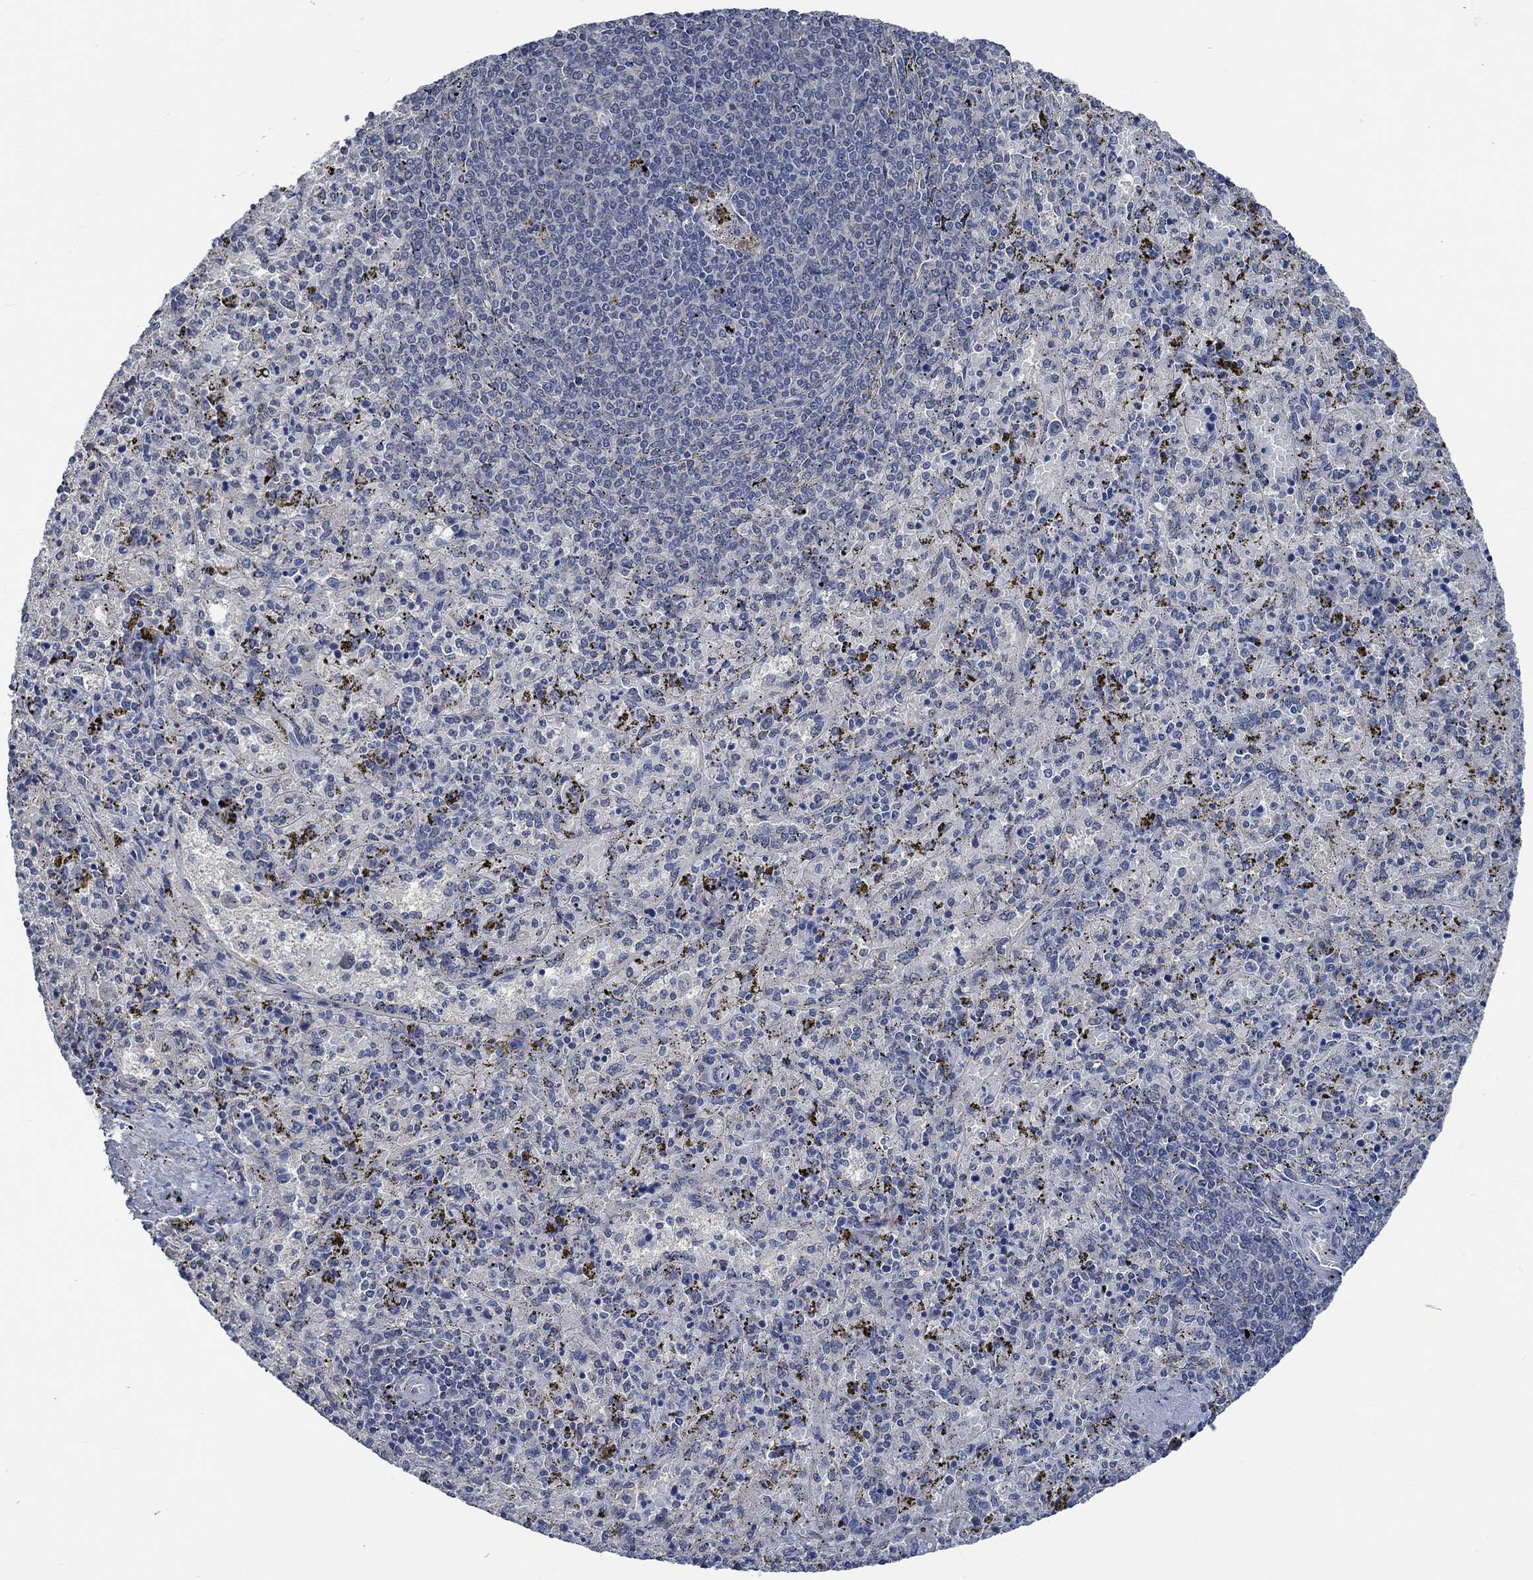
{"staining": {"intensity": "negative", "quantity": "none", "location": "none"}, "tissue": "spleen", "cell_type": "Cells in red pulp", "image_type": "normal", "snomed": [{"axis": "morphology", "description": "Normal tissue, NOS"}, {"axis": "topography", "description": "Spleen"}], "caption": "Benign spleen was stained to show a protein in brown. There is no significant staining in cells in red pulp. Nuclei are stained in blue.", "gene": "OBSCN", "patient": {"sex": "female", "age": 50}}